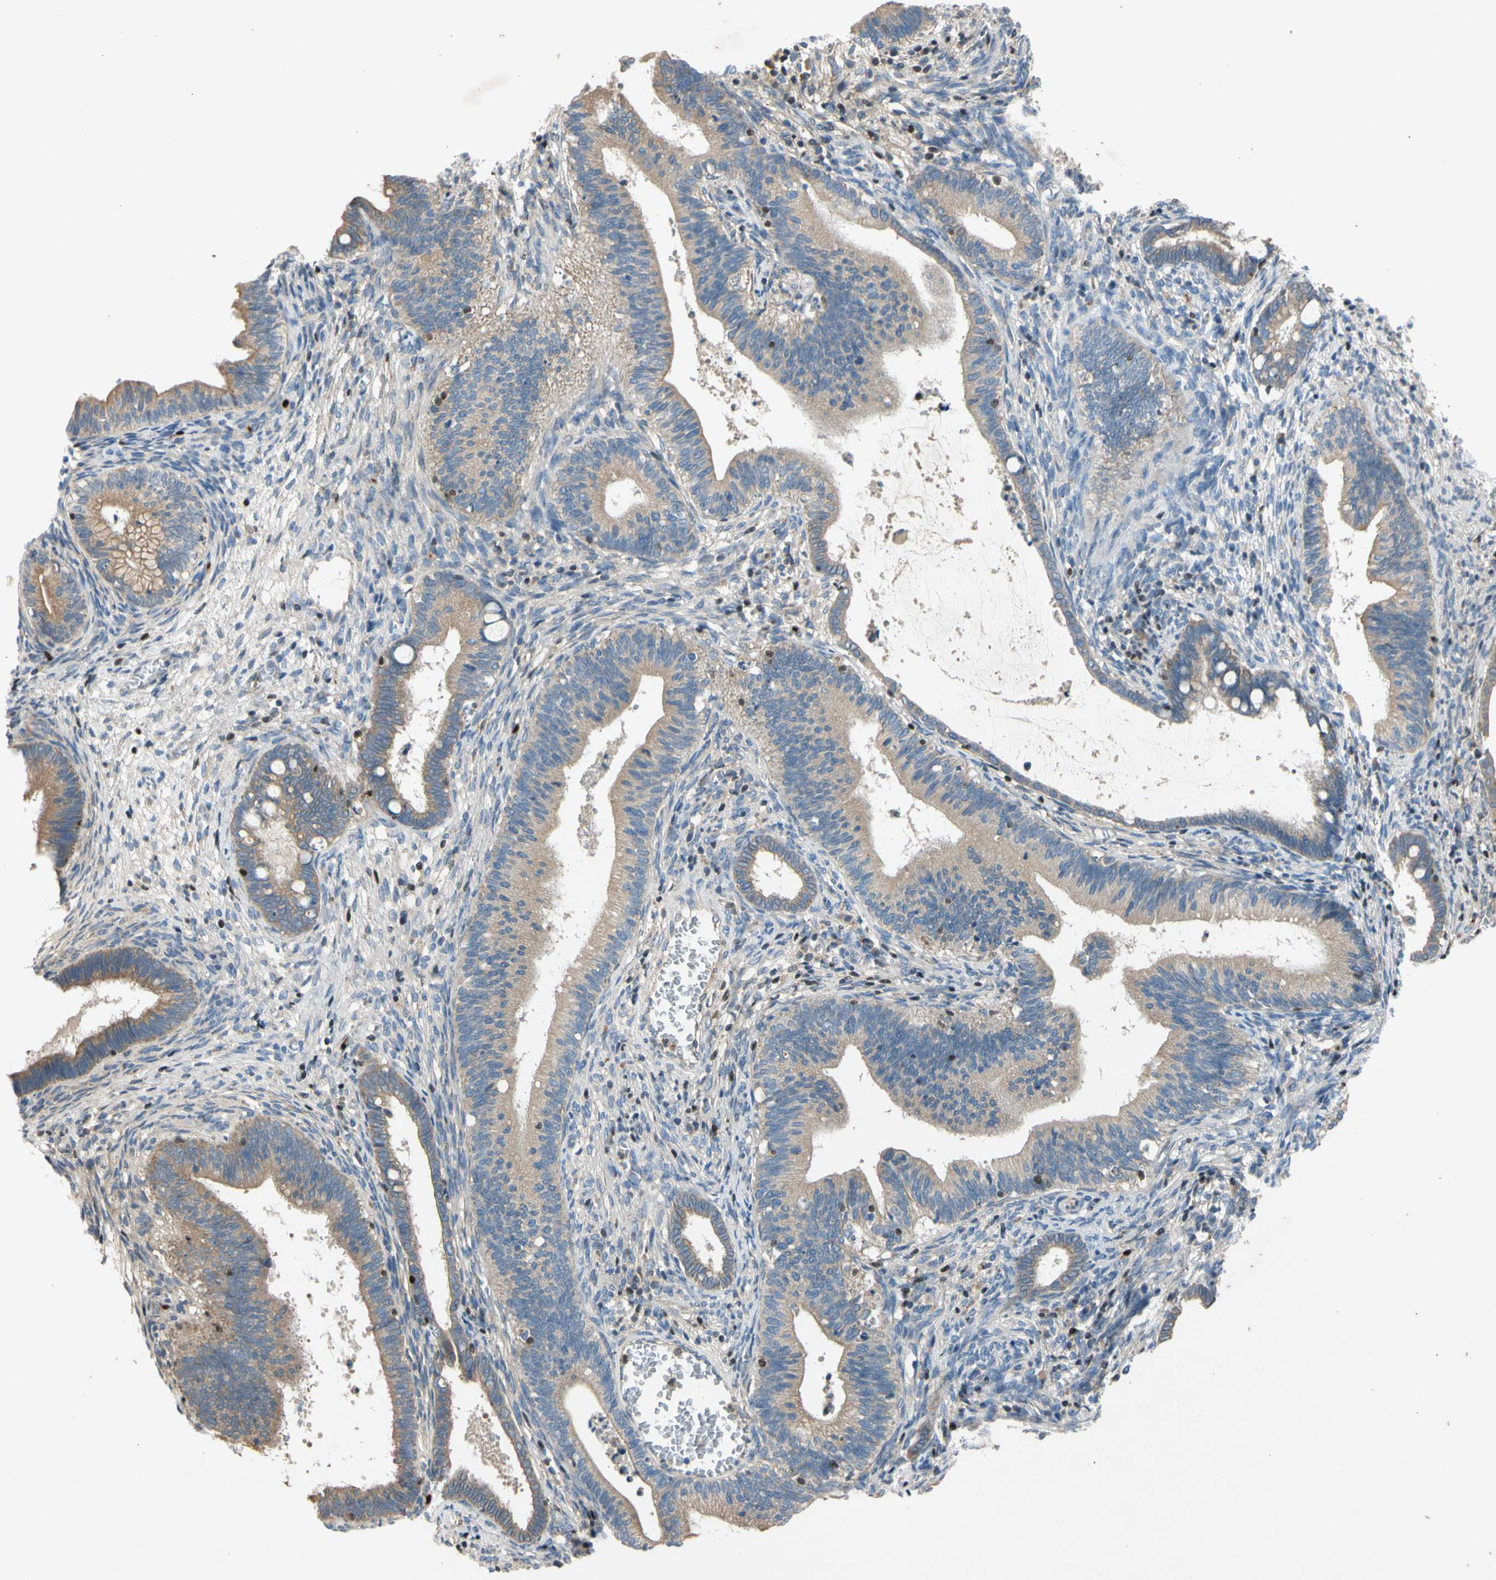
{"staining": {"intensity": "weak", "quantity": ">75%", "location": "cytoplasmic/membranous"}, "tissue": "cervical cancer", "cell_type": "Tumor cells", "image_type": "cancer", "snomed": [{"axis": "morphology", "description": "Adenocarcinoma, NOS"}, {"axis": "topography", "description": "Cervix"}], "caption": "Immunohistochemical staining of human adenocarcinoma (cervical) demonstrates weak cytoplasmic/membranous protein expression in about >75% of tumor cells. Nuclei are stained in blue.", "gene": "TBX21", "patient": {"sex": "female", "age": 44}}